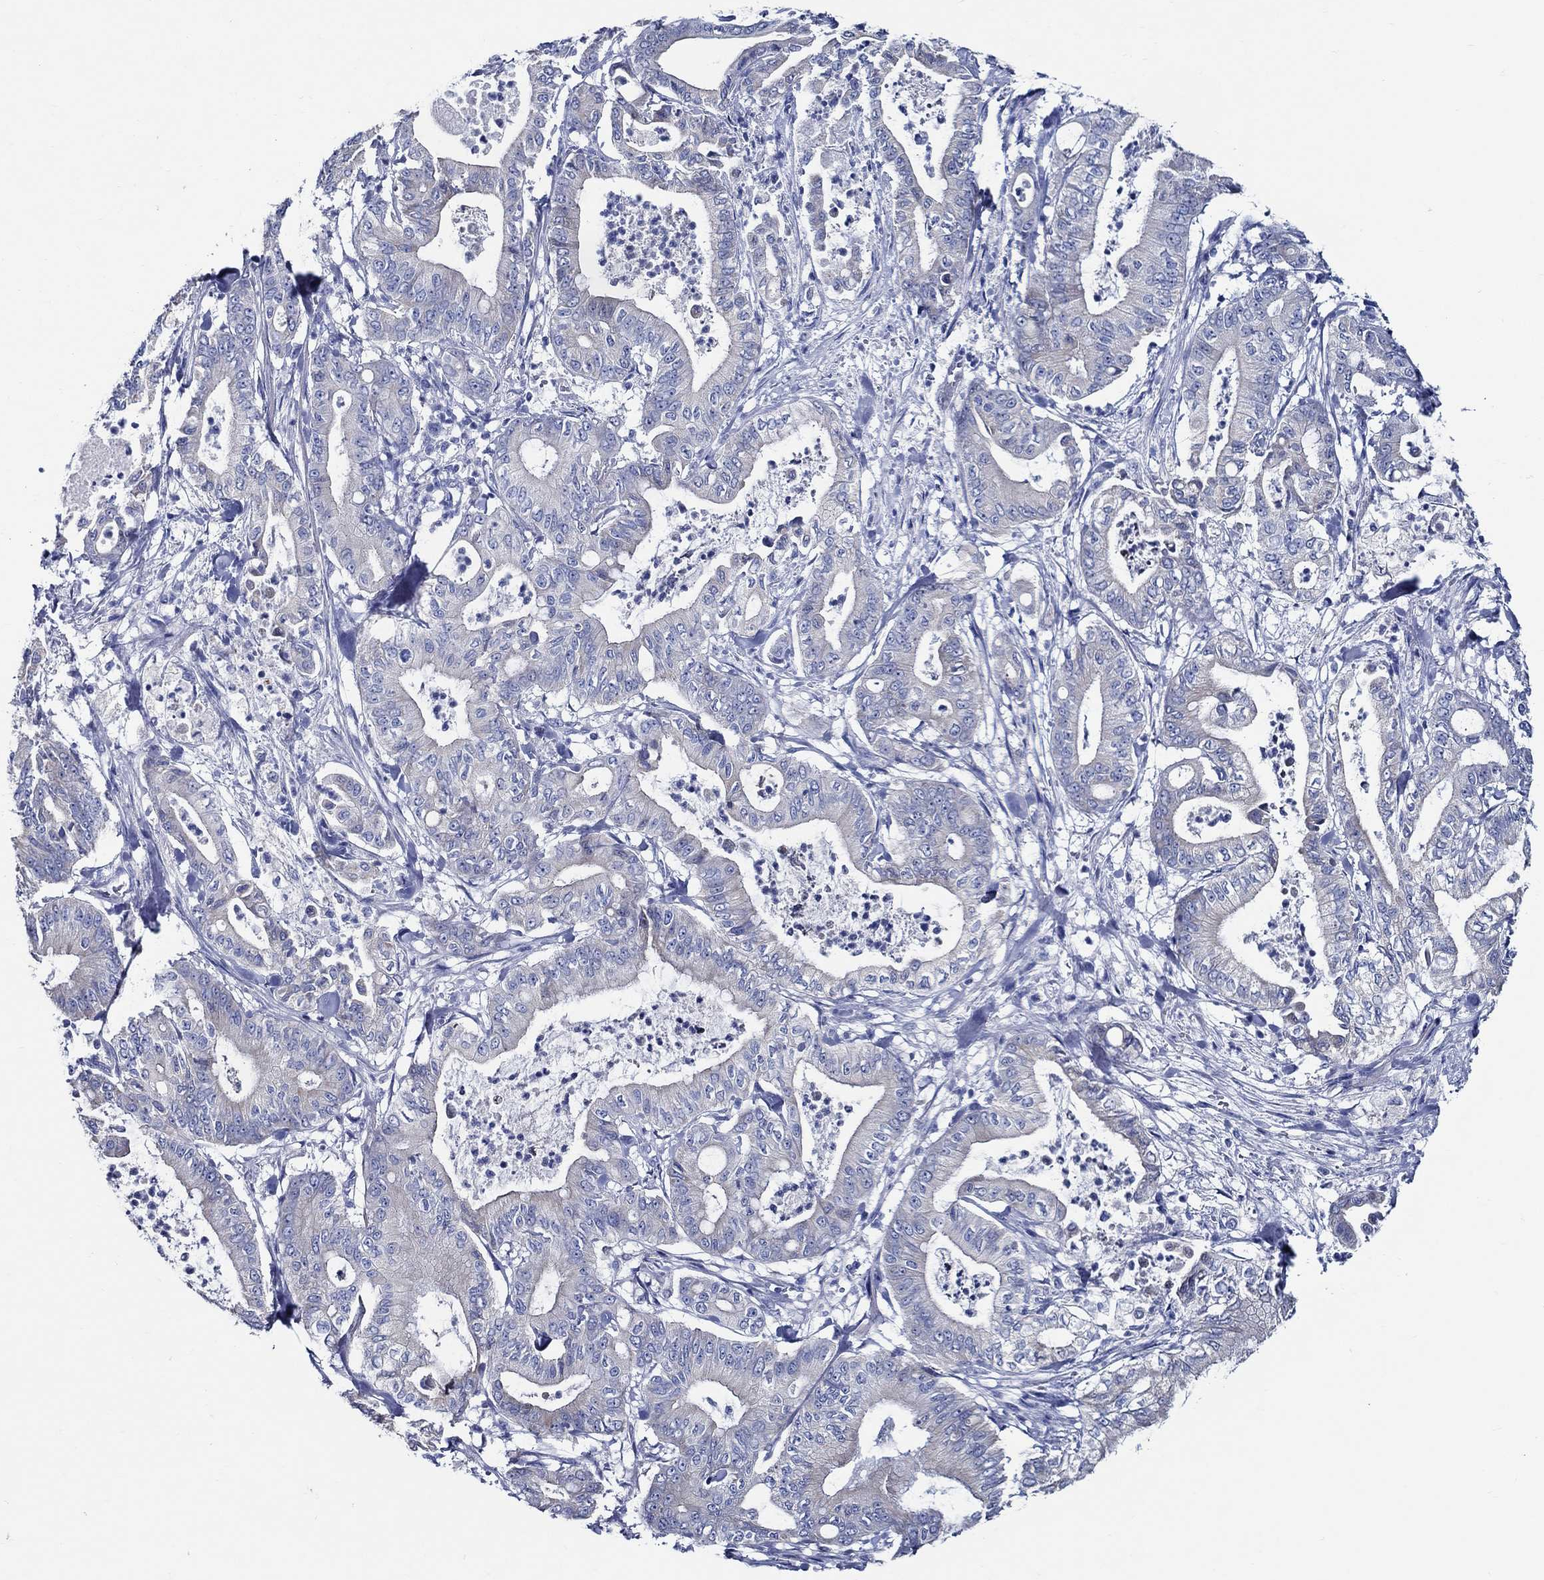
{"staining": {"intensity": "negative", "quantity": "none", "location": "none"}, "tissue": "pancreatic cancer", "cell_type": "Tumor cells", "image_type": "cancer", "snomed": [{"axis": "morphology", "description": "Adenocarcinoma, NOS"}, {"axis": "topography", "description": "Pancreas"}], "caption": "This is an IHC photomicrograph of pancreatic cancer. There is no expression in tumor cells.", "gene": "SKOR1", "patient": {"sex": "male", "age": 71}}